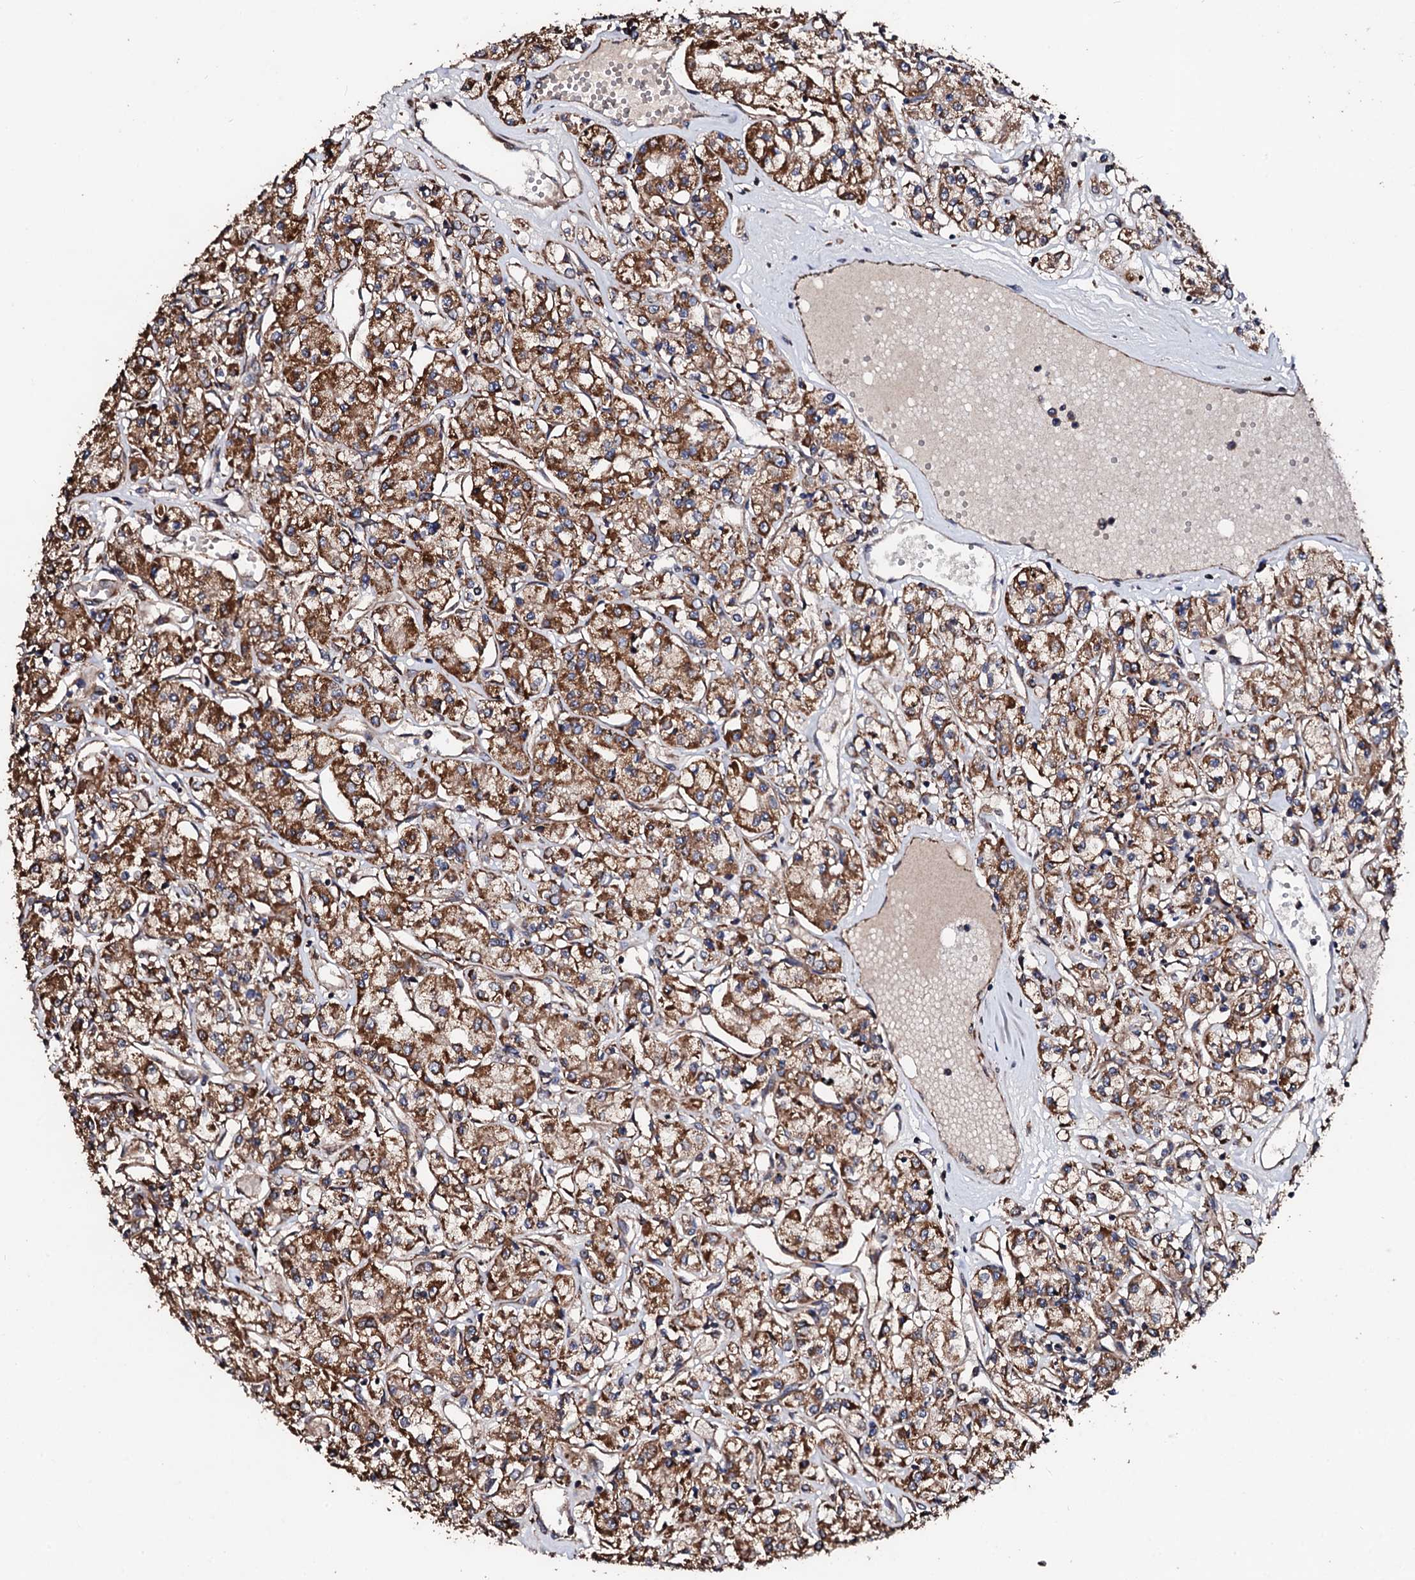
{"staining": {"intensity": "strong", "quantity": "25%-75%", "location": "cytoplasmic/membranous"}, "tissue": "renal cancer", "cell_type": "Tumor cells", "image_type": "cancer", "snomed": [{"axis": "morphology", "description": "Adenocarcinoma, NOS"}, {"axis": "topography", "description": "Kidney"}], "caption": "A histopathology image of human renal cancer stained for a protein shows strong cytoplasmic/membranous brown staining in tumor cells.", "gene": "CKAP5", "patient": {"sex": "female", "age": 59}}